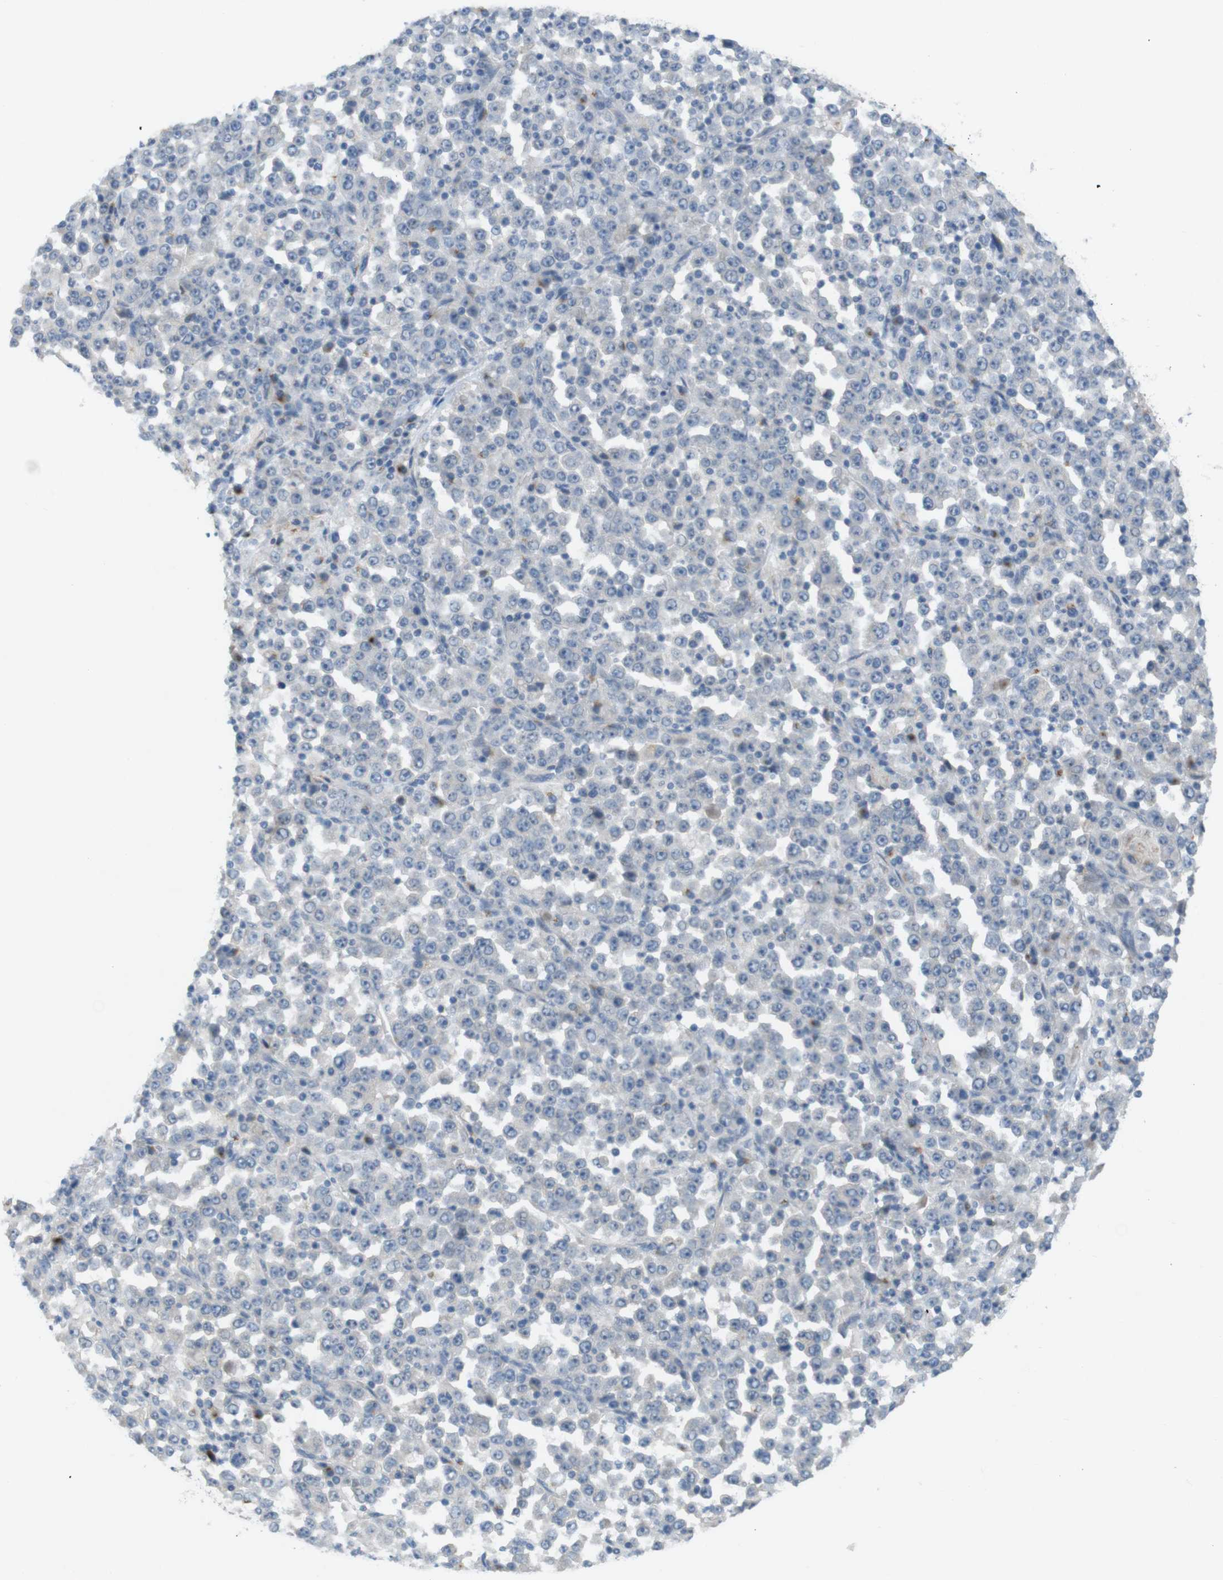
{"staining": {"intensity": "negative", "quantity": "none", "location": "none"}, "tissue": "stomach cancer", "cell_type": "Tumor cells", "image_type": "cancer", "snomed": [{"axis": "morphology", "description": "Normal tissue, NOS"}, {"axis": "morphology", "description": "Adenocarcinoma, NOS"}, {"axis": "topography", "description": "Stomach, upper"}, {"axis": "topography", "description": "Stomach"}], "caption": "DAB immunohistochemical staining of human adenocarcinoma (stomach) demonstrates no significant positivity in tumor cells.", "gene": "YIPF3", "patient": {"sex": "male", "age": 59}}